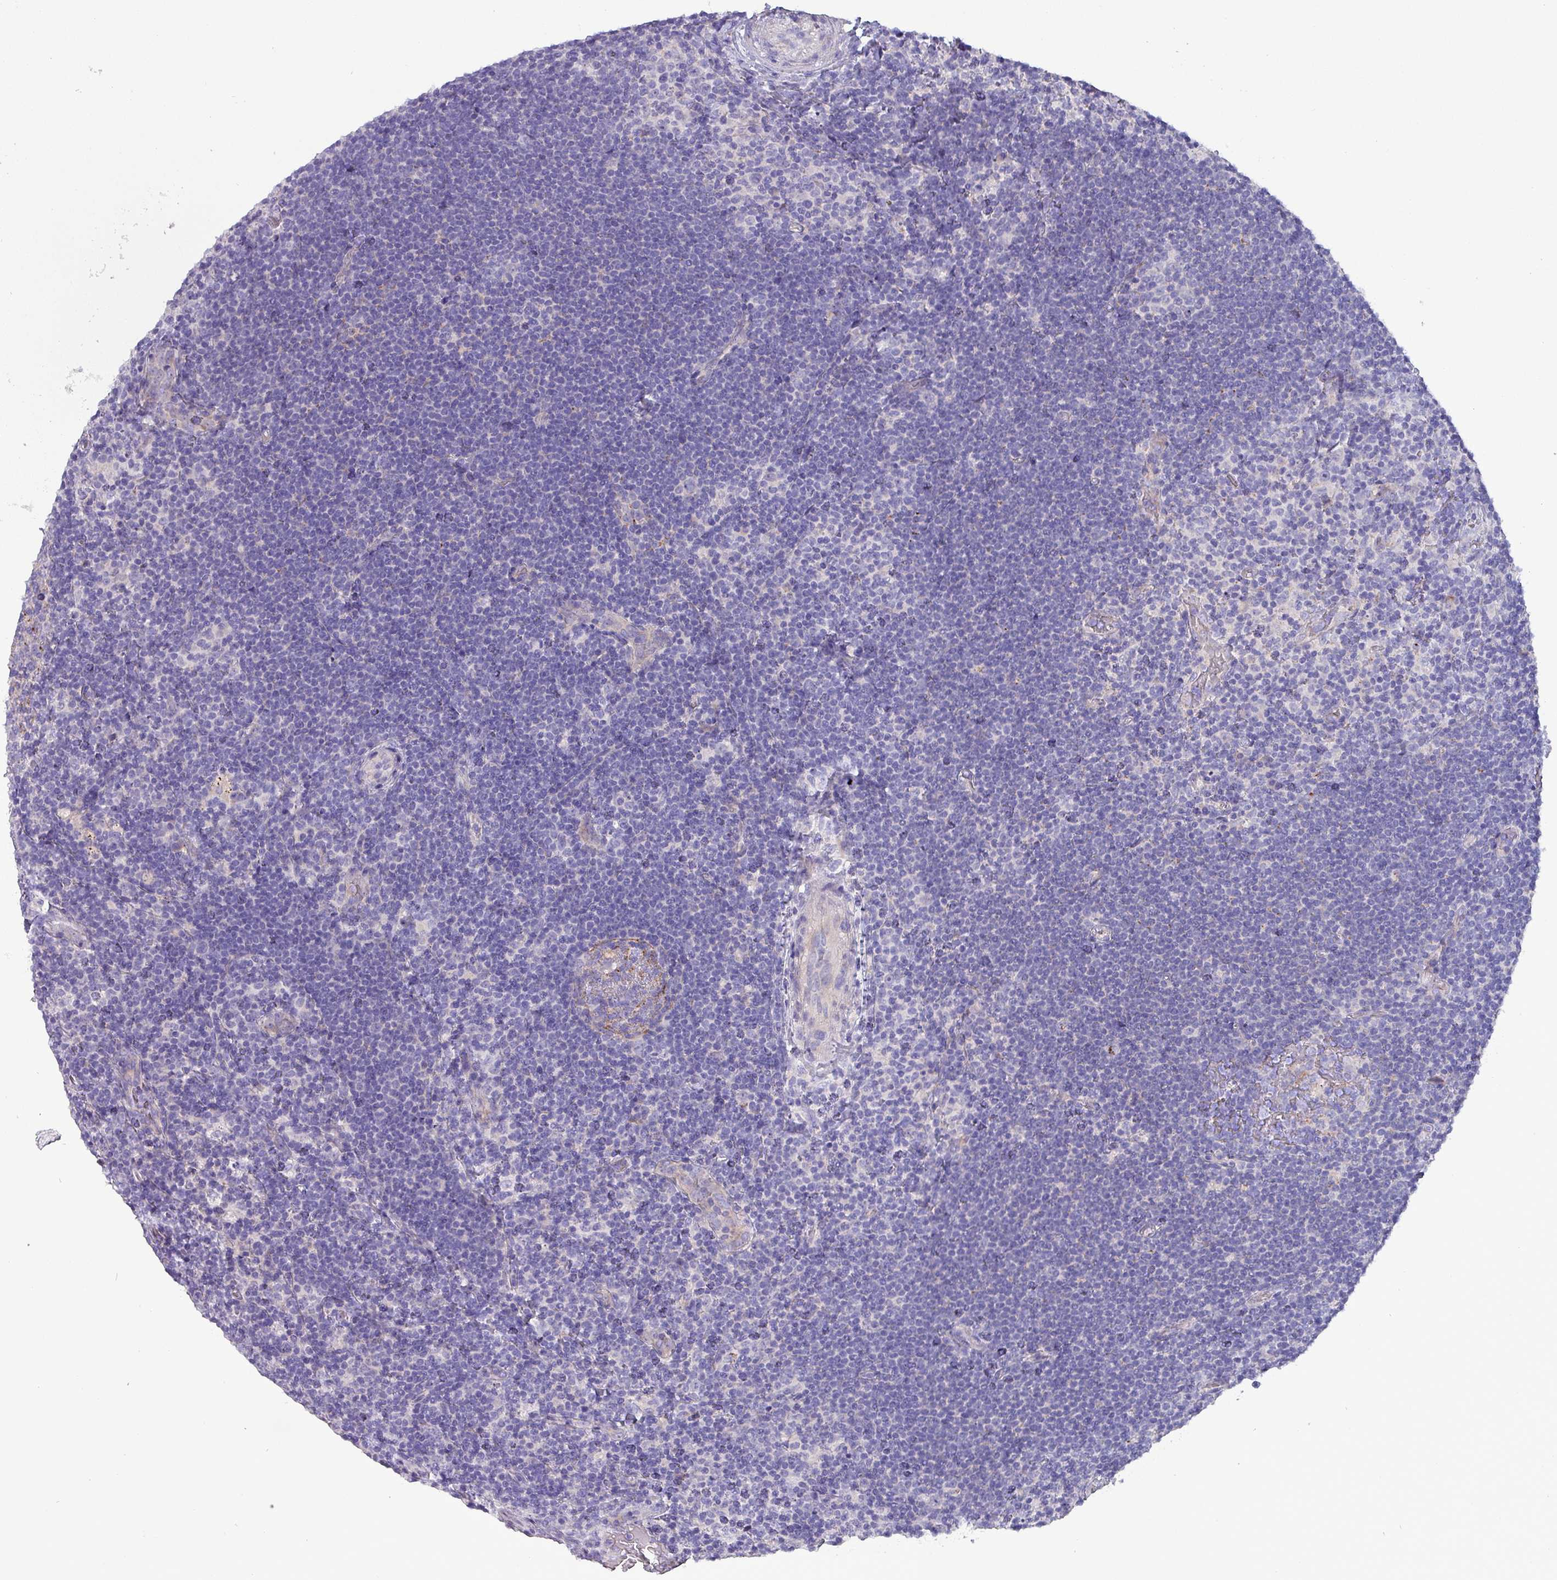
{"staining": {"intensity": "negative", "quantity": "none", "location": "none"}, "tissue": "lymphoma", "cell_type": "Tumor cells", "image_type": "cancer", "snomed": [{"axis": "morphology", "description": "Hodgkin's disease, NOS"}, {"axis": "topography", "description": "Lymph node"}], "caption": "An IHC histopathology image of Hodgkin's disease is shown. There is no staining in tumor cells of Hodgkin's disease.", "gene": "HSD3B7", "patient": {"sex": "female", "age": 57}}